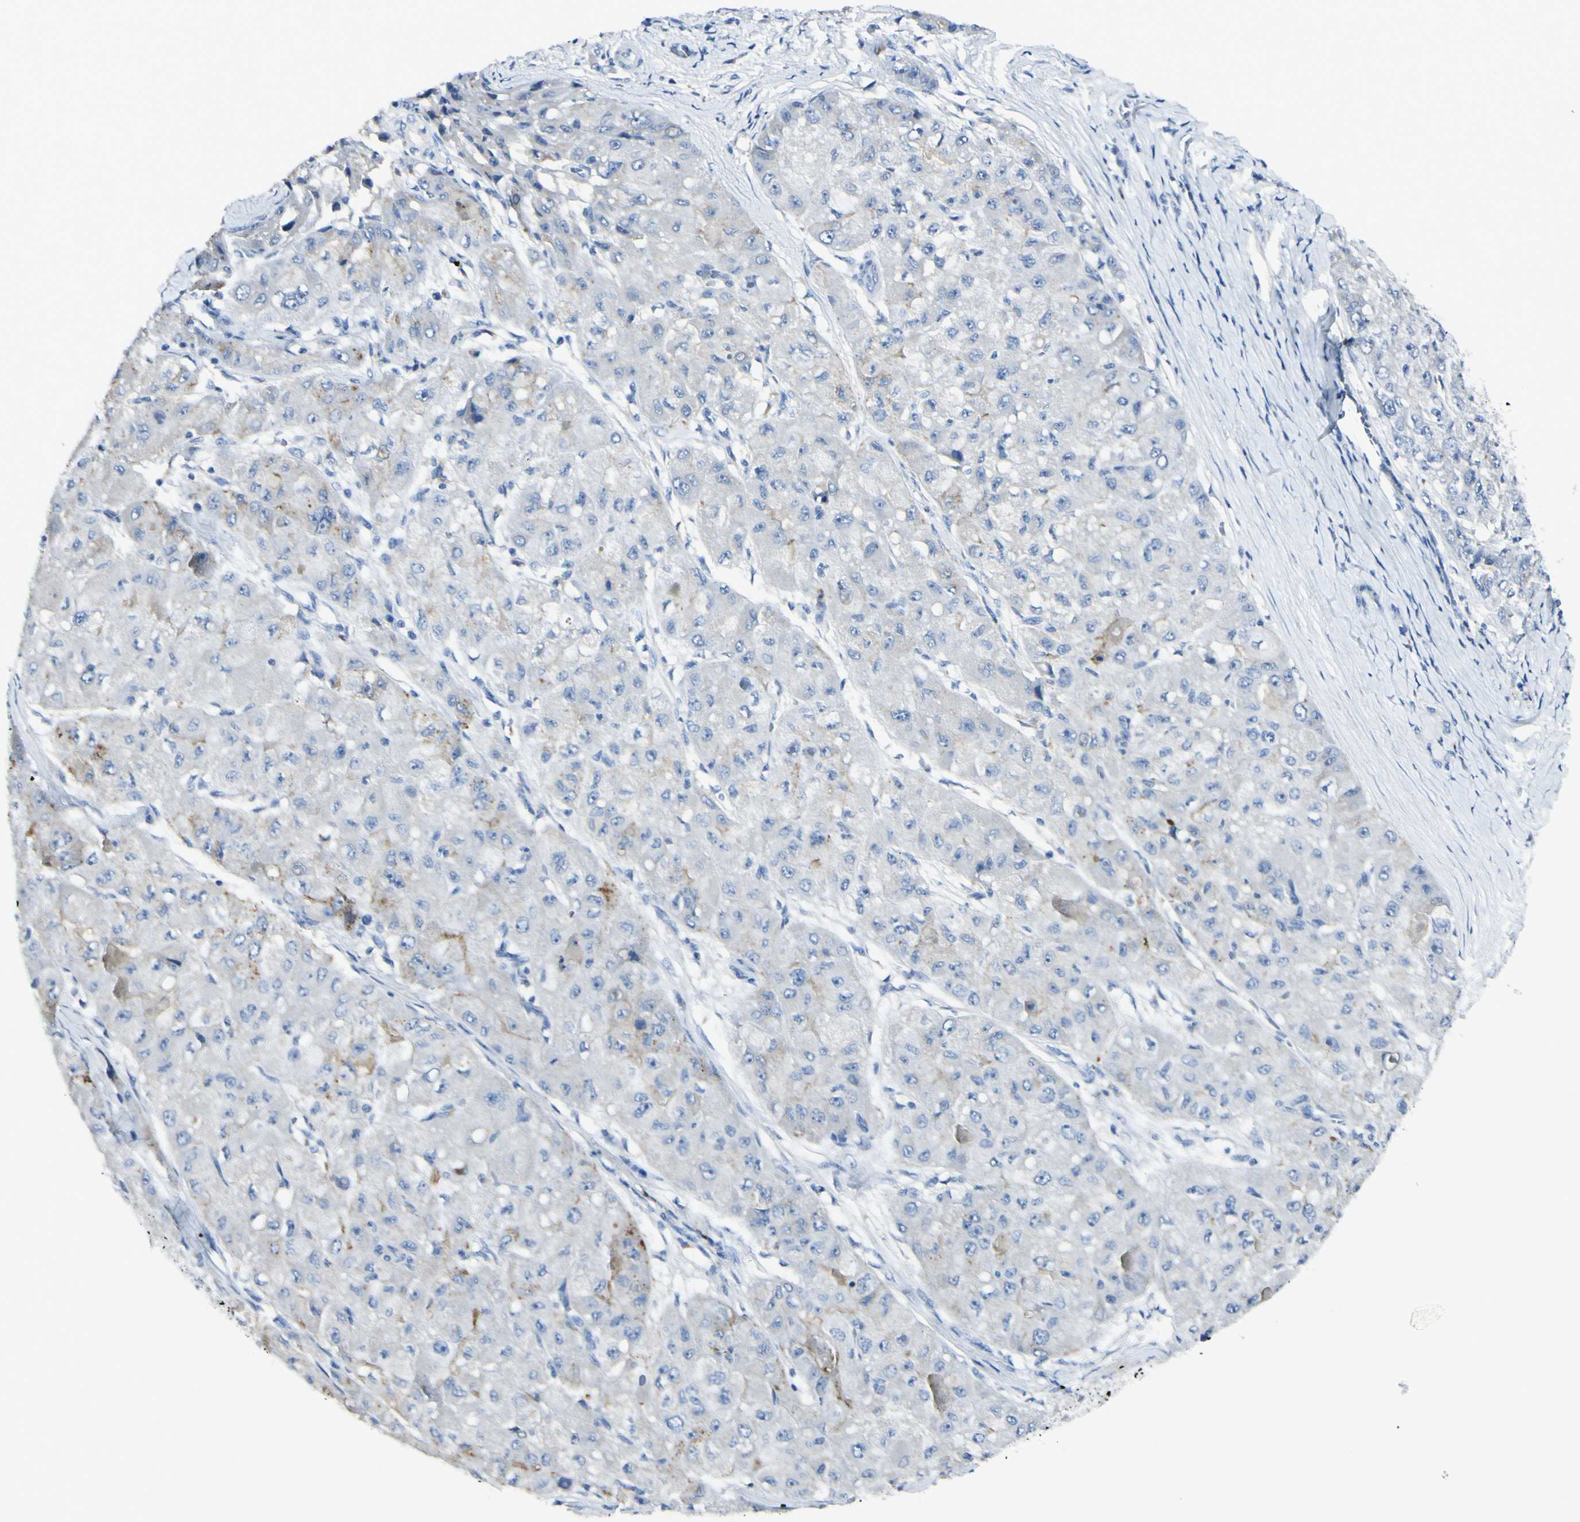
{"staining": {"intensity": "weak", "quantity": "25%-75%", "location": "cytoplasmic/membranous"}, "tissue": "liver cancer", "cell_type": "Tumor cells", "image_type": "cancer", "snomed": [{"axis": "morphology", "description": "Carcinoma, Hepatocellular, NOS"}, {"axis": "topography", "description": "Liver"}], "caption": "Immunohistochemical staining of hepatocellular carcinoma (liver) shows low levels of weak cytoplasmic/membranous staining in about 25%-75% of tumor cells. (DAB IHC with brightfield microscopy, high magnification).", "gene": "ZNF557", "patient": {"sex": "male", "age": 80}}